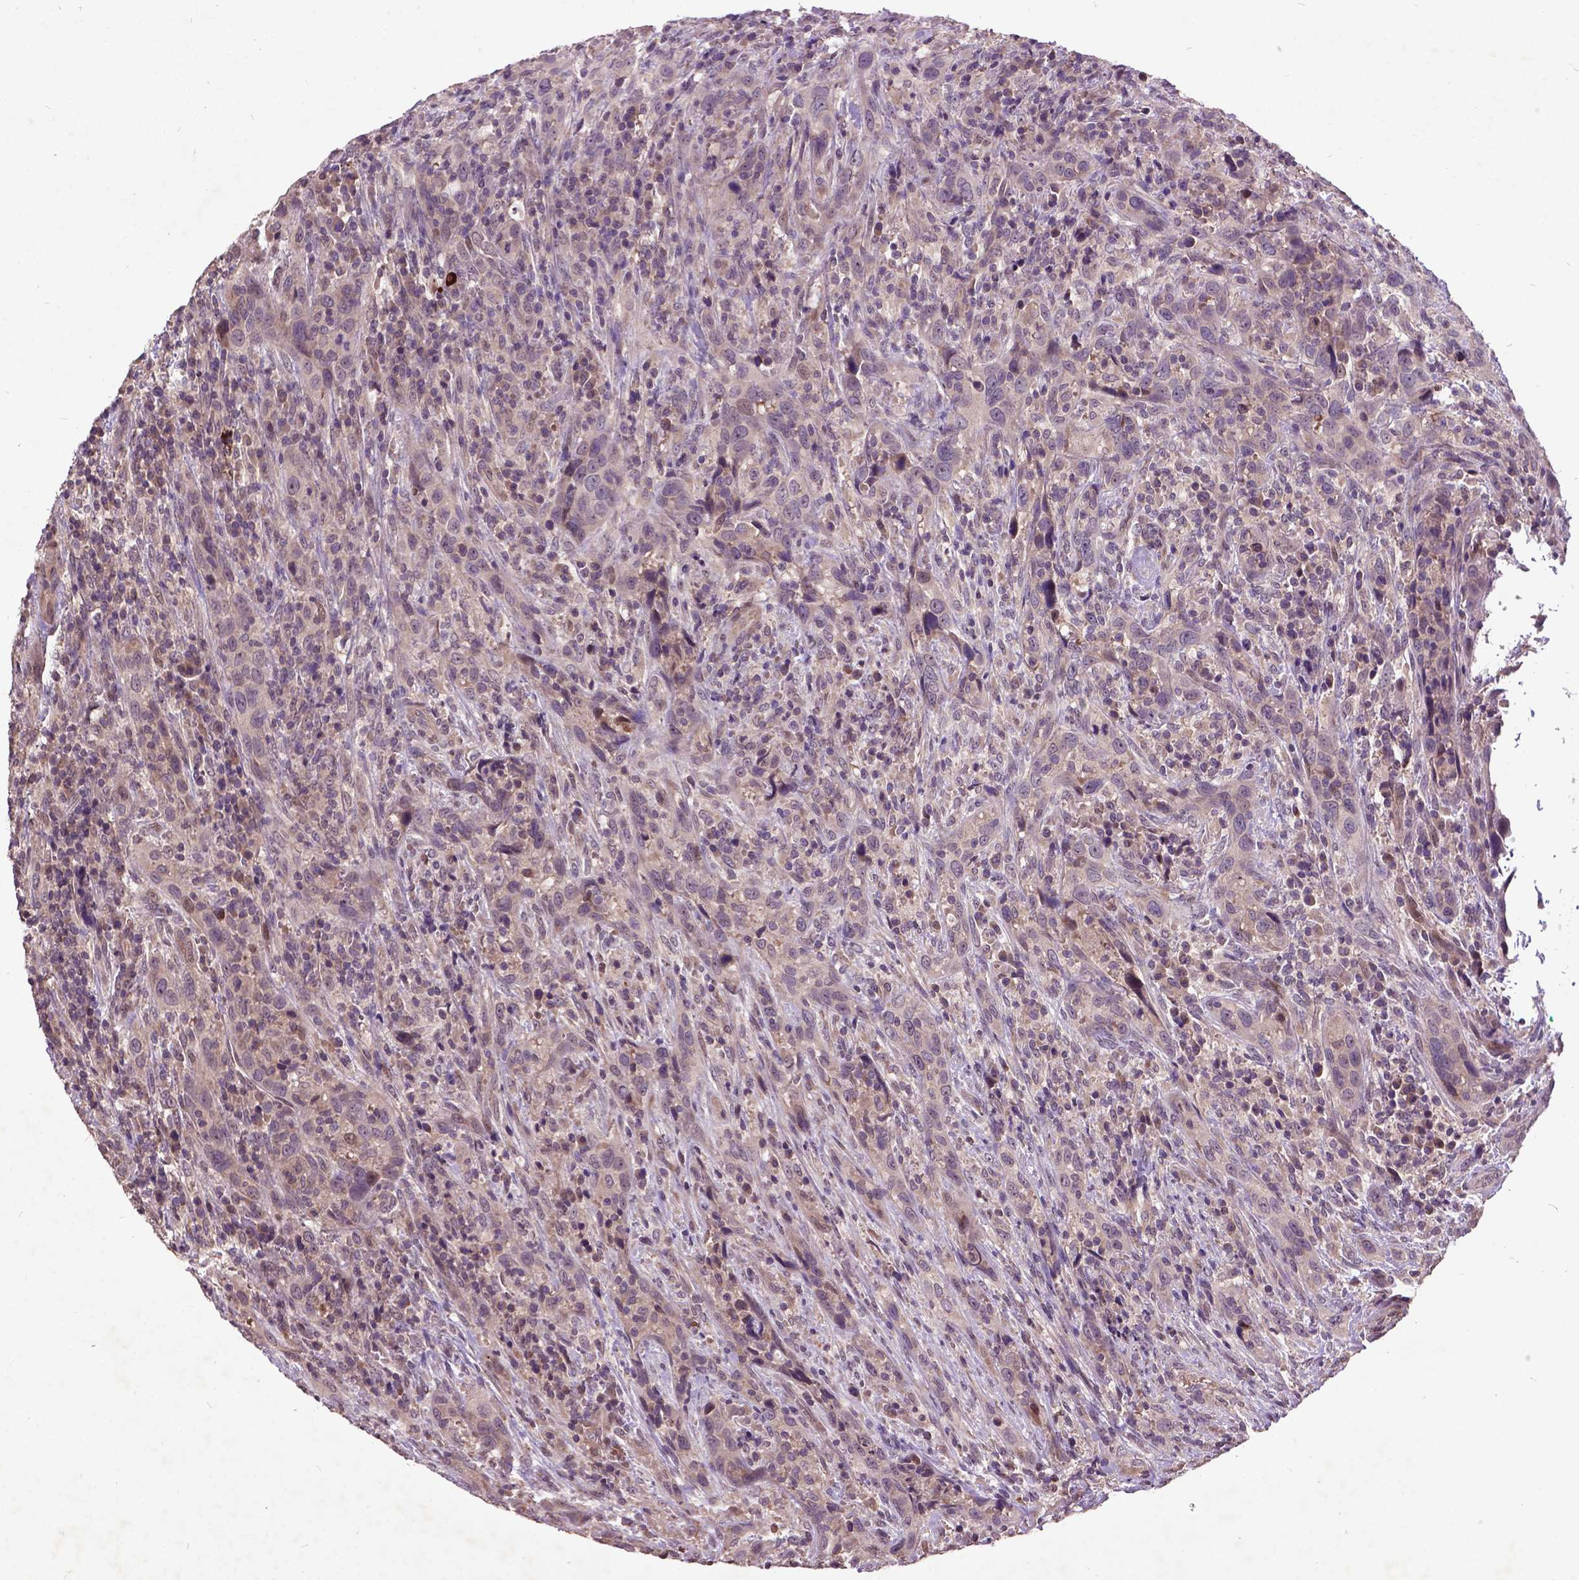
{"staining": {"intensity": "negative", "quantity": "none", "location": "none"}, "tissue": "urothelial cancer", "cell_type": "Tumor cells", "image_type": "cancer", "snomed": [{"axis": "morphology", "description": "Urothelial carcinoma, NOS"}, {"axis": "morphology", "description": "Urothelial carcinoma, High grade"}, {"axis": "topography", "description": "Urinary bladder"}], "caption": "The IHC photomicrograph has no significant positivity in tumor cells of transitional cell carcinoma tissue. (Stains: DAB (3,3'-diaminobenzidine) IHC with hematoxylin counter stain, Microscopy: brightfield microscopy at high magnification).", "gene": "AP1S3", "patient": {"sex": "female", "age": 64}}